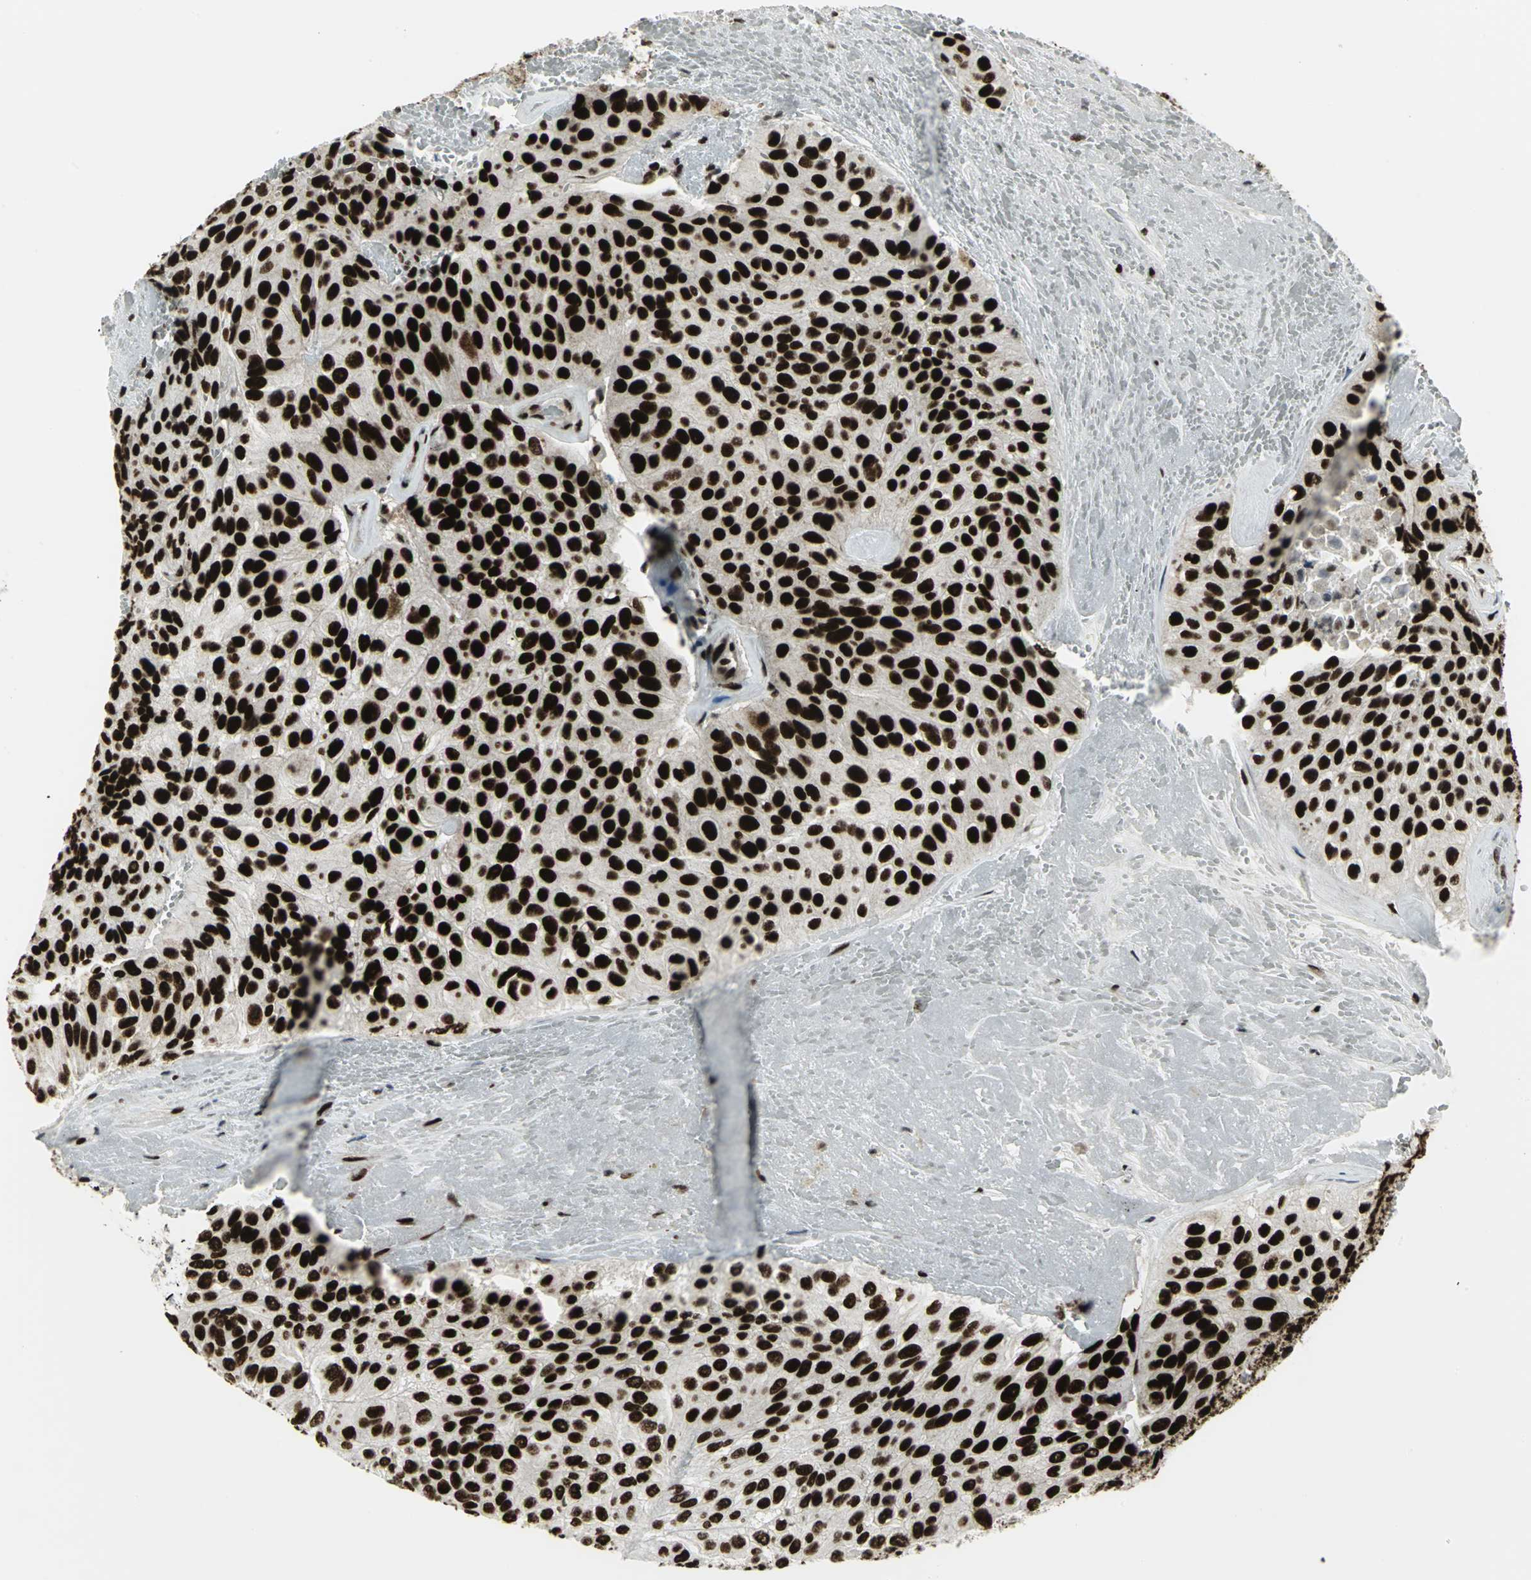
{"staining": {"intensity": "strong", "quantity": ">75%", "location": "nuclear"}, "tissue": "urothelial cancer", "cell_type": "Tumor cells", "image_type": "cancer", "snomed": [{"axis": "morphology", "description": "Urothelial carcinoma, High grade"}, {"axis": "topography", "description": "Urinary bladder"}], "caption": "Urothelial cancer stained for a protein displays strong nuclear positivity in tumor cells. Ihc stains the protein of interest in brown and the nuclei are stained blue.", "gene": "SMARCA4", "patient": {"sex": "male", "age": 66}}